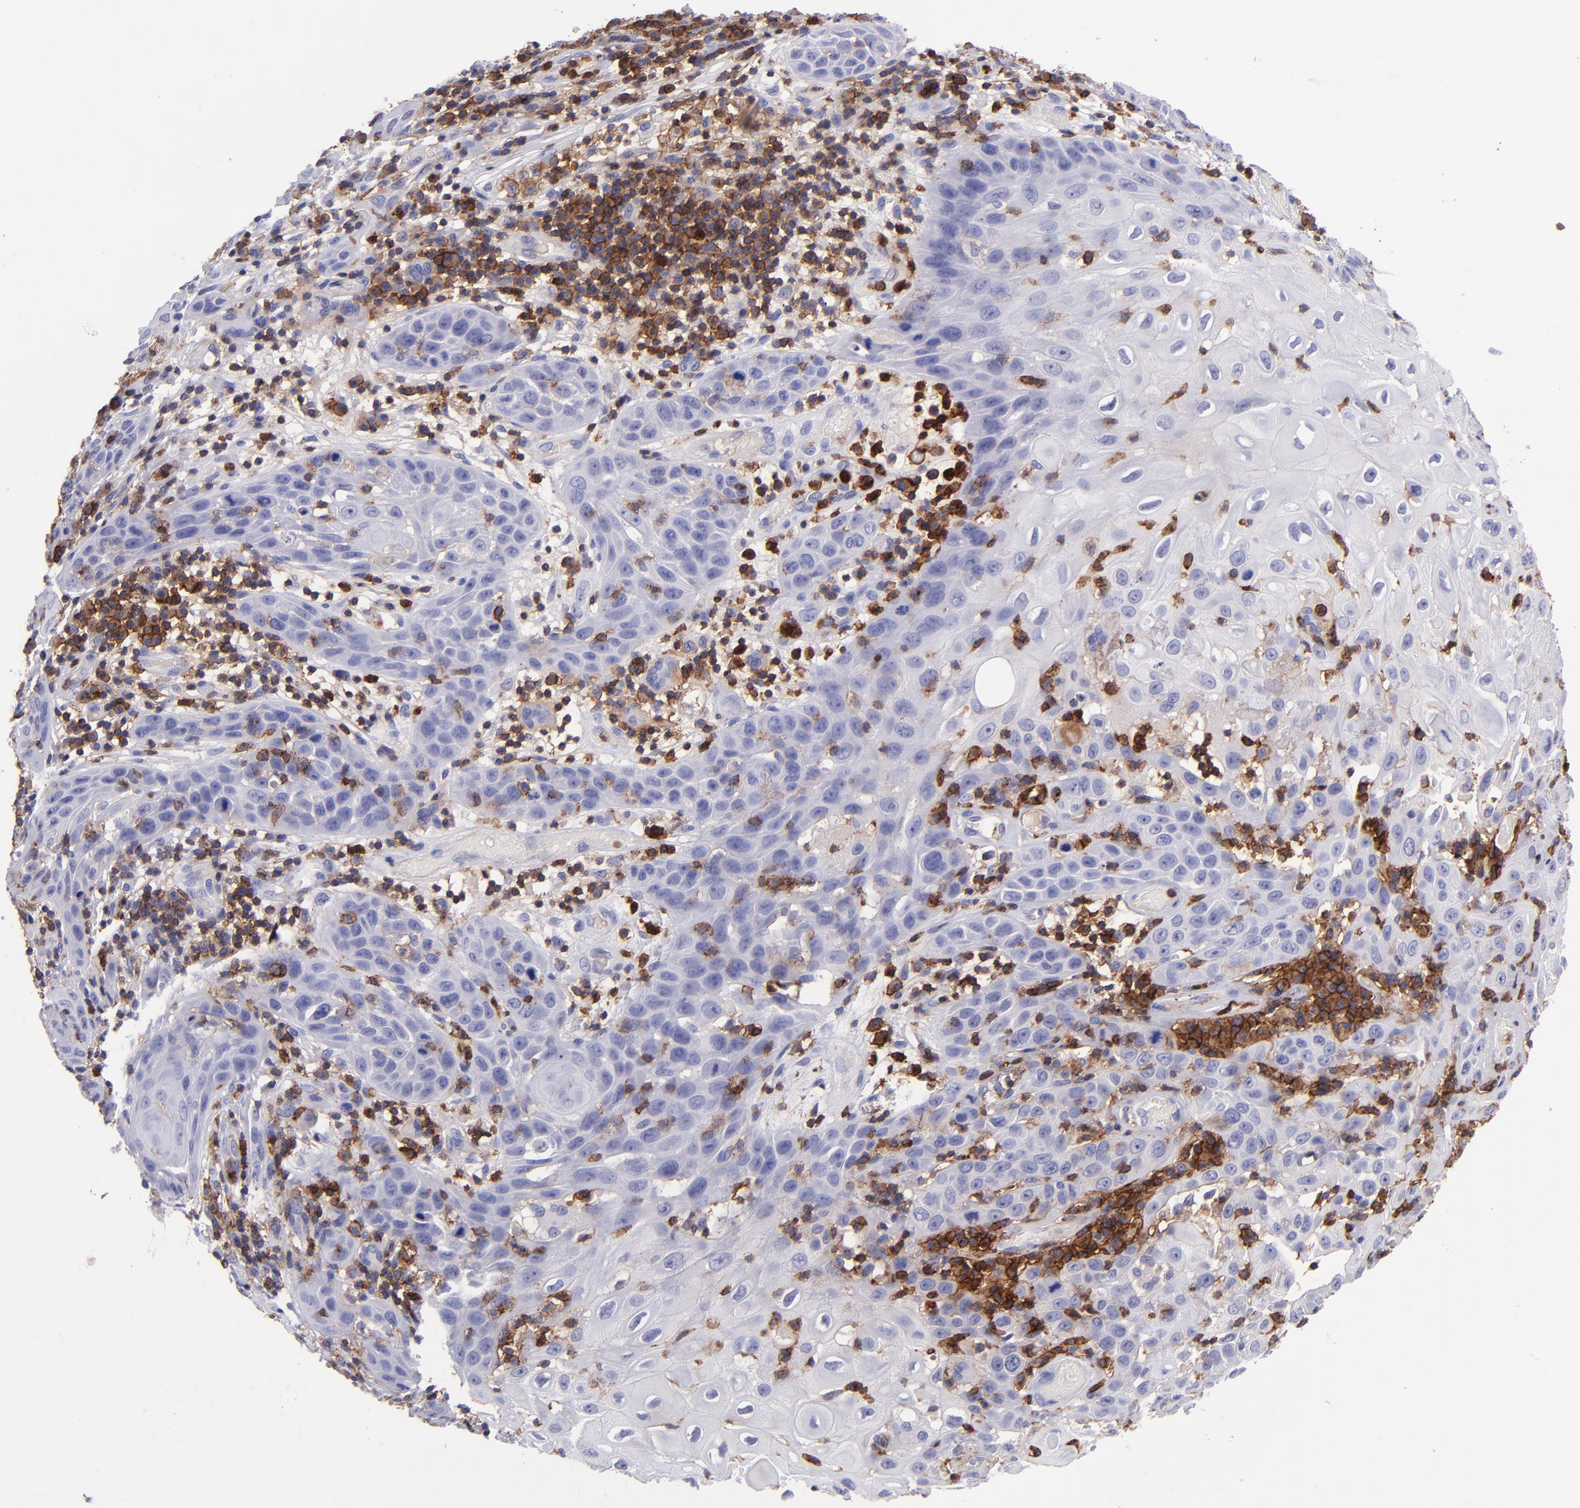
{"staining": {"intensity": "negative", "quantity": "none", "location": "none"}, "tissue": "skin cancer", "cell_type": "Tumor cells", "image_type": "cancer", "snomed": [{"axis": "morphology", "description": "Squamous cell carcinoma, NOS"}, {"axis": "topography", "description": "Skin"}], "caption": "The photomicrograph demonstrates no staining of tumor cells in skin squamous cell carcinoma.", "gene": "ICAM3", "patient": {"sex": "male", "age": 84}}